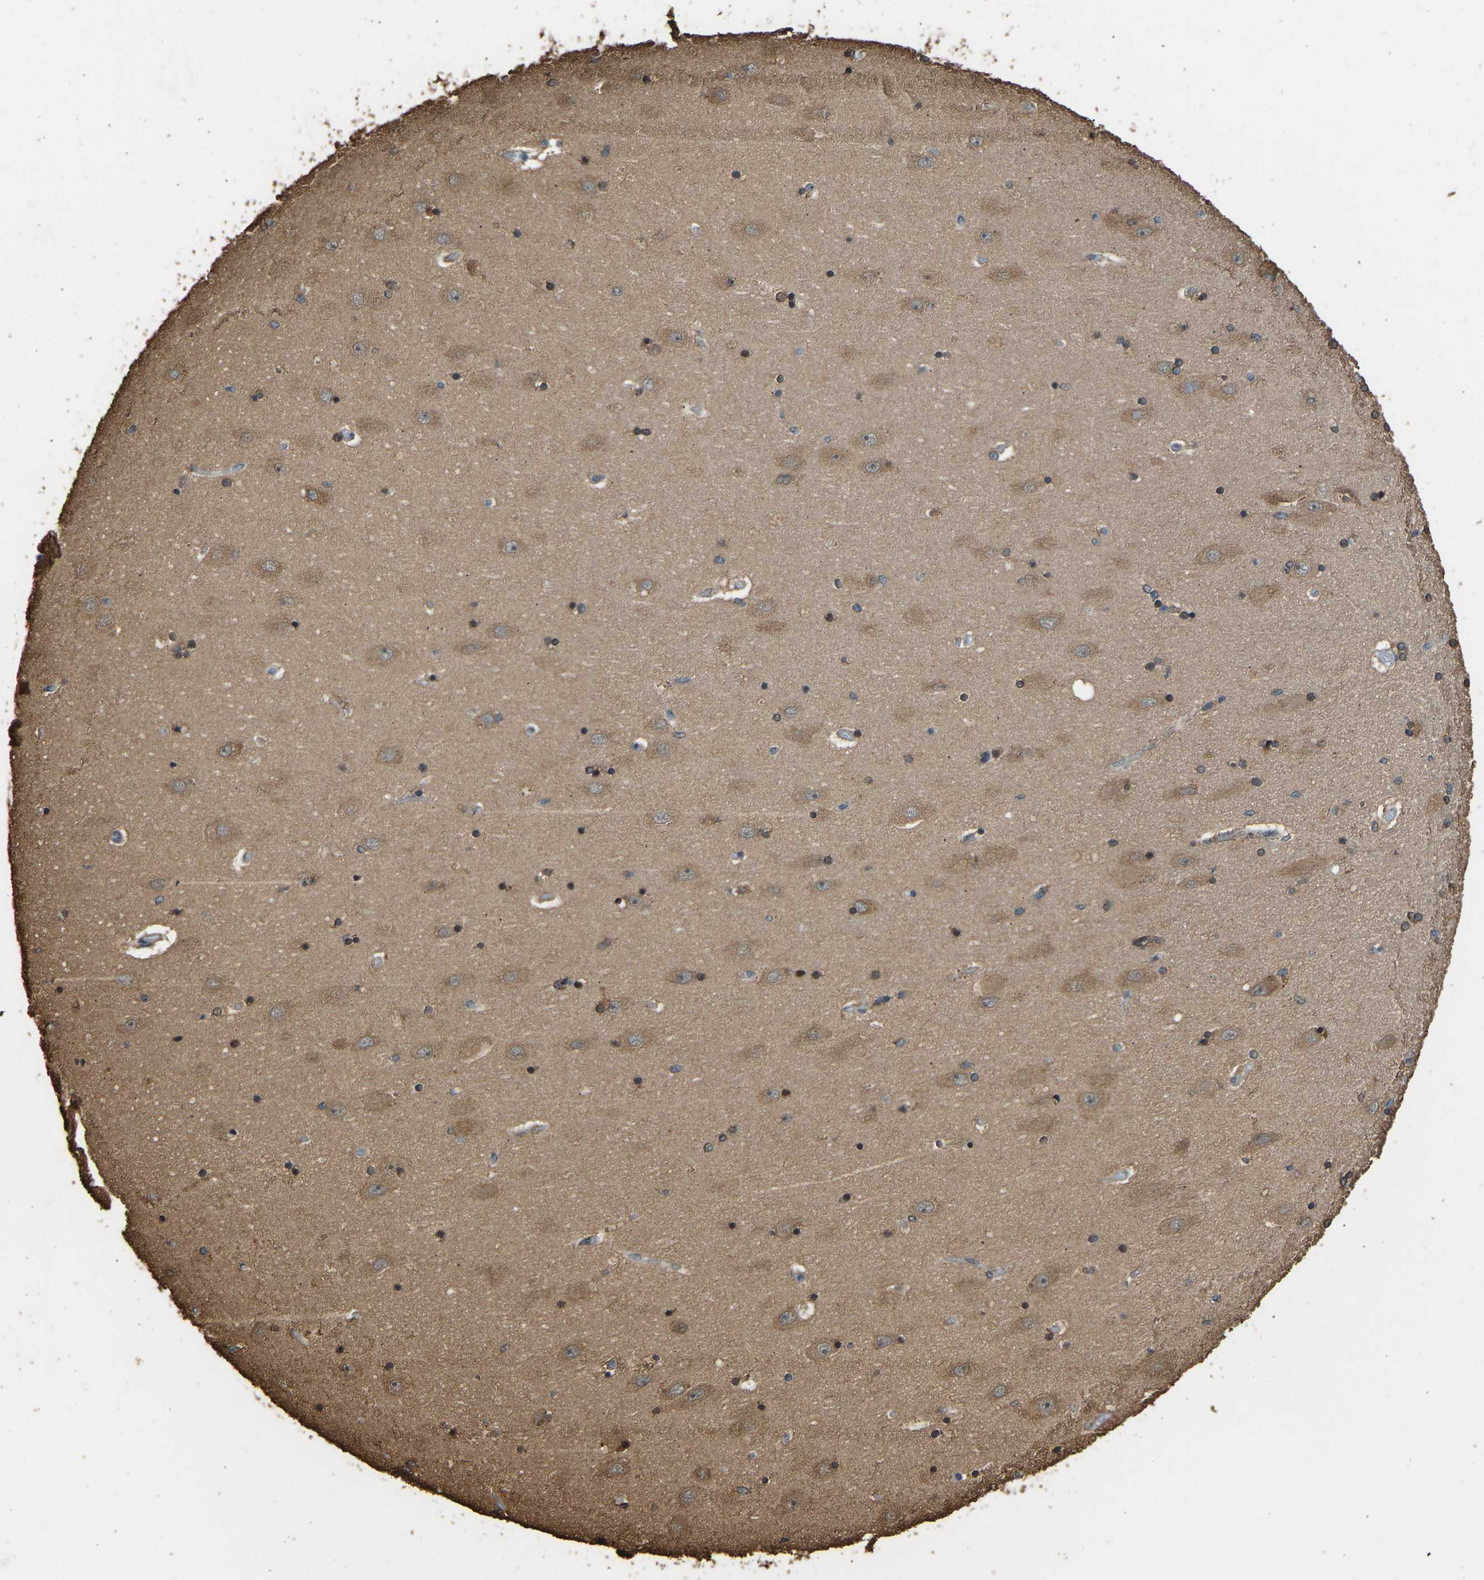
{"staining": {"intensity": "moderate", "quantity": "25%-75%", "location": "cytoplasmic/membranous"}, "tissue": "hippocampus", "cell_type": "Glial cells", "image_type": "normal", "snomed": [{"axis": "morphology", "description": "Normal tissue, NOS"}, {"axis": "topography", "description": "Hippocampus"}], "caption": "High-magnification brightfield microscopy of benign hippocampus stained with DAB (3,3'-diaminobenzidine) (brown) and counterstained with hematoxylin (blue). glial cells exhibit moderate cytoplasmic/membranous positivity is present in approximately25%-75% of cells. Nuclei are stained in blue.", "gene": "OS9", "patient": {"sex": "female", "age": 54}}